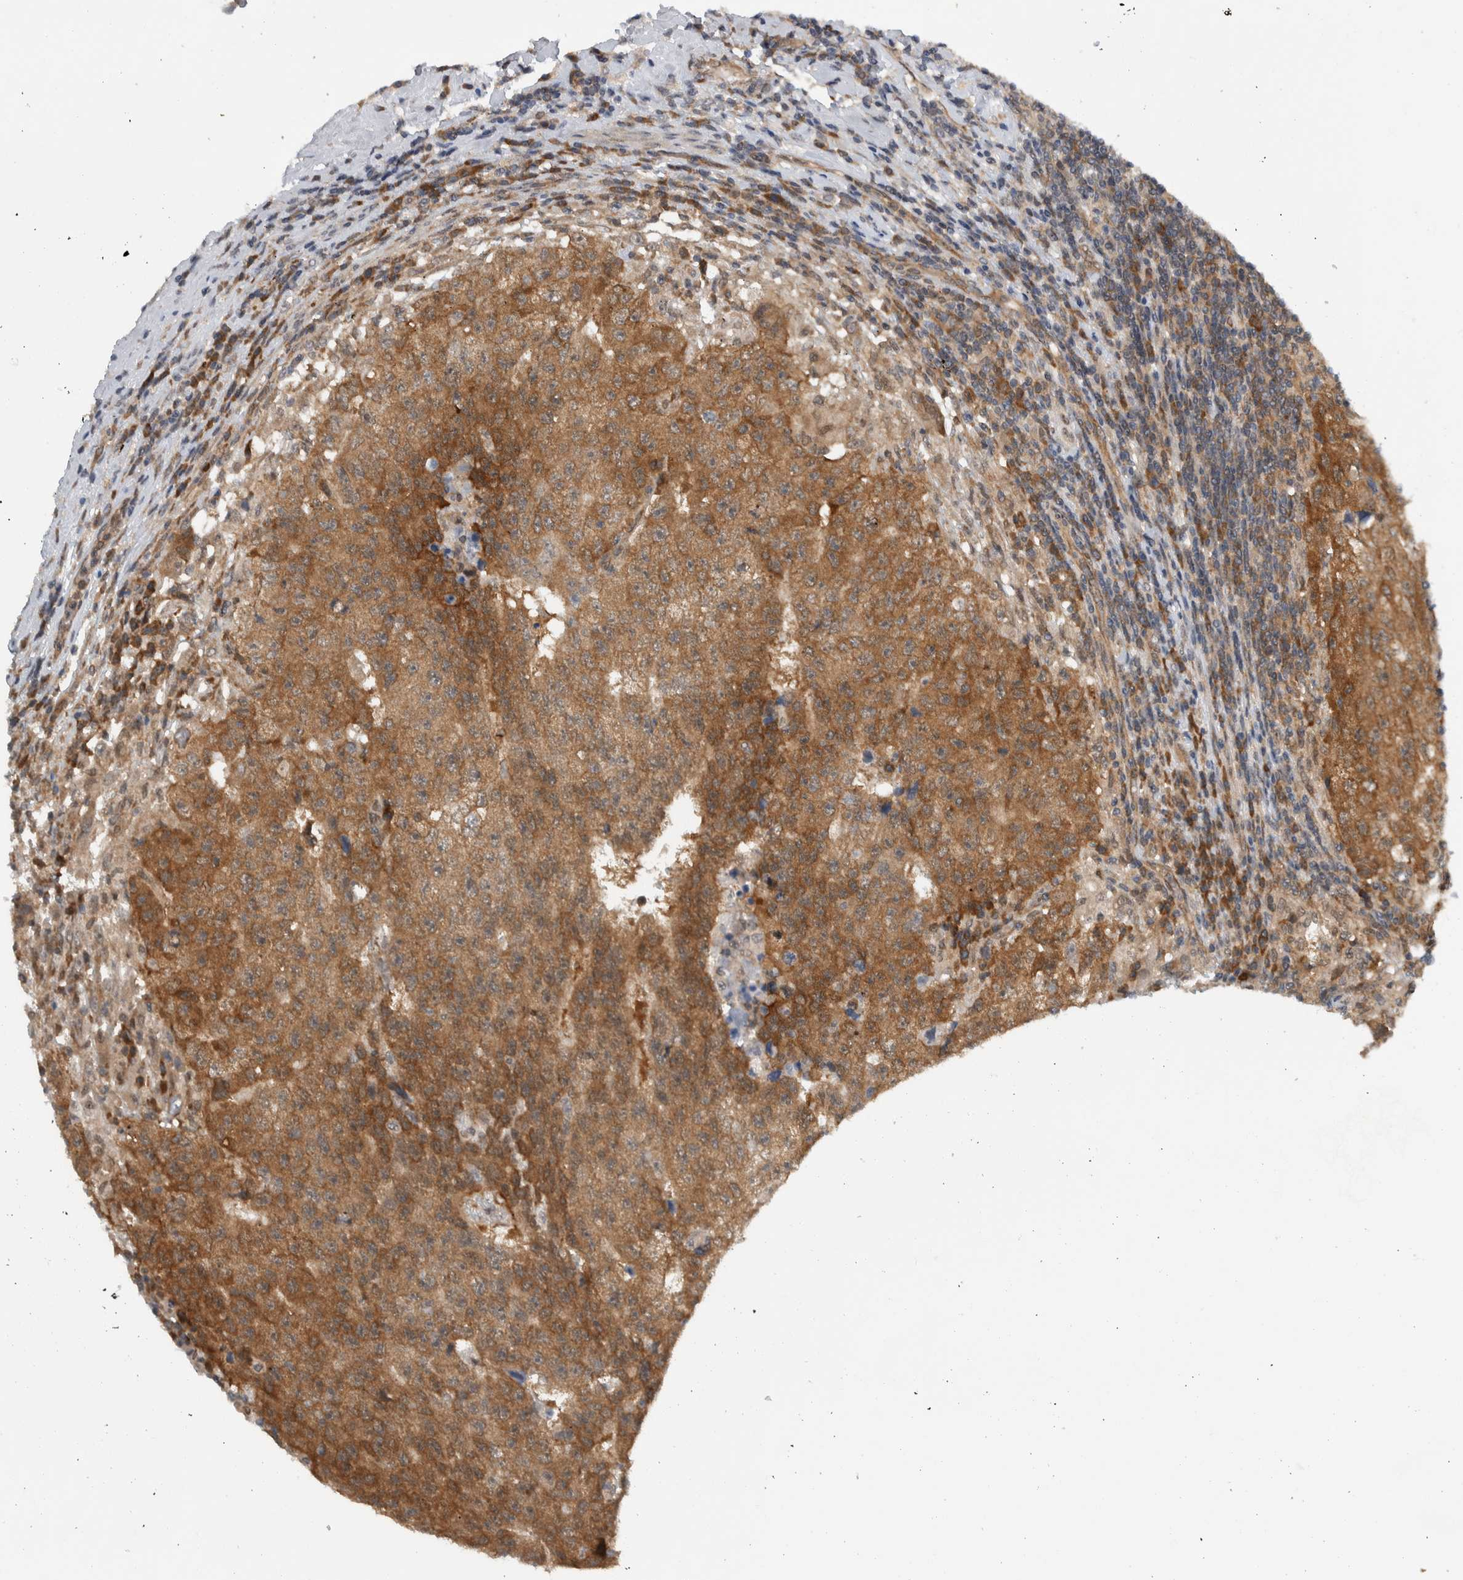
{"staining": {"intensity": "strong", "quantity": ">75%", "location": "cytoplasmic/membranous"}, "tissue": "testis cancer", "cell_type": "Tumor cells", "image_type": "cancer", "snomed": [{"axis": "morphology", "description": "Necrosis, NOS"}, {"axis": "morphology", "description": "Carcinoma, Embryonal, NOS"}, {"axis": "topography", "description": "Testis"}], "caption": "Protein expression analysis of human testis cancer (embryonal carcinoma) reveals strong cytoplasmic/membranous positivity in approximately >75% of tumor cells.", "gene": "CCDC43", "patient": {"sex": "male", "age": 19}}